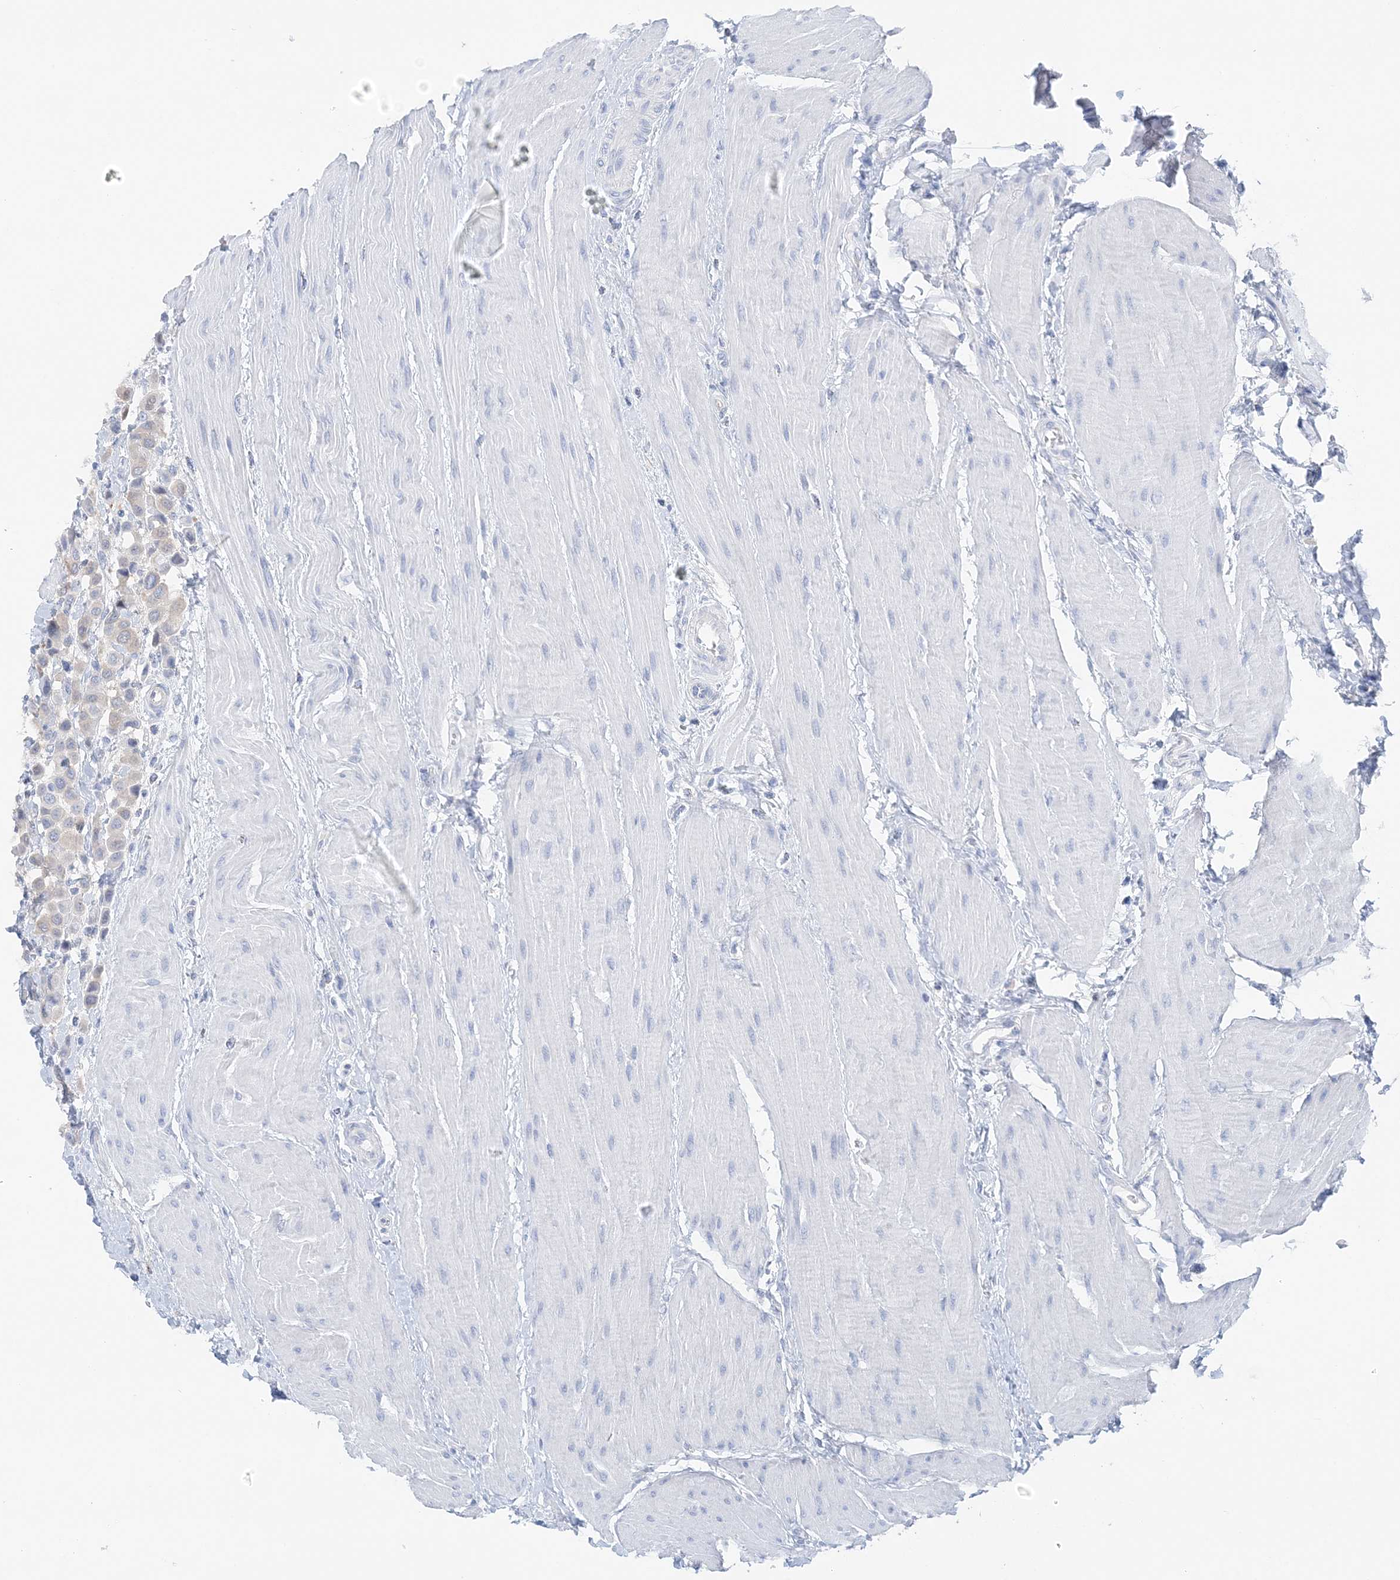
{"staining": {"intensity": "moderate", "quantity": "<25%", "location": "cytoplasmic/membranous"}, "tissue": "urothelial cancer", "cell_type": "Tumor cells", "image_type": "cancer", "snomed": [{"axis": "morphology", "description": "Urothelial carcinoma, High grade"}, {"axis": "topography", "description": "Urinary bladder"}], "caption": "The image shows staining of urothelial cancer, revealing moderate cytoplasmic/membranous protein expression (brown color) within tumor cells.", "gene": "HMGCS1", "patient": {"sex": "male", "age": 50}}